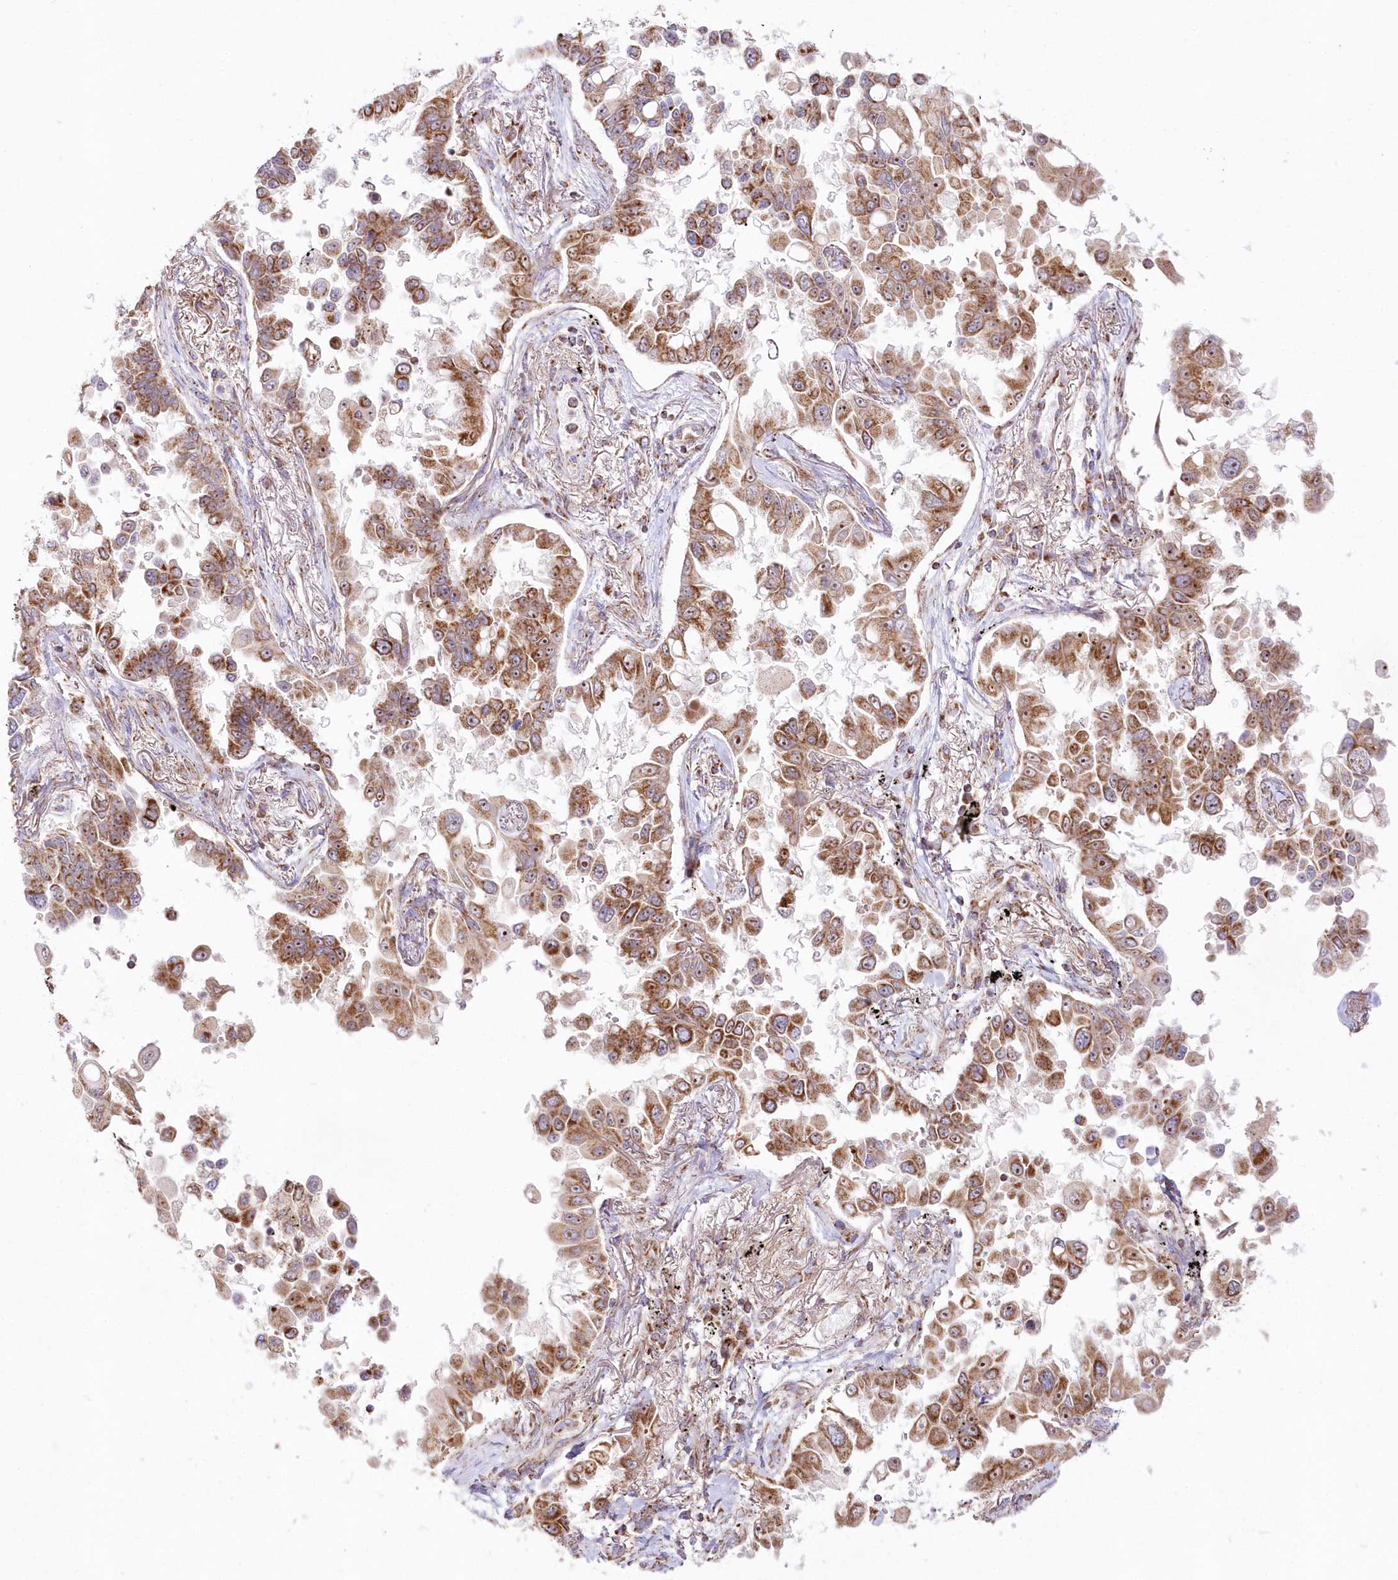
{"staining": {"intensity": "moderate", "quantity": ">75%", "location": "cytoplasmic/membranous"}, "tissue": "lung cancer", "cell_type": "Tumor cells", "image_type": "cancer", "snomed": [{"axis": "morphology", "description": "Adenocarcinoma, NOS"}, {"axis": "topography", "description": "Lung"}], "caption": "This image shows immunohistochemistry staining of human adenocarcinoma (lung), with medium moderate cytoplasmic/membranous positivity in approximately >75% of tumor cells.", "gene": "DNA2", "patient": {"sex": "female", "age": 67}}